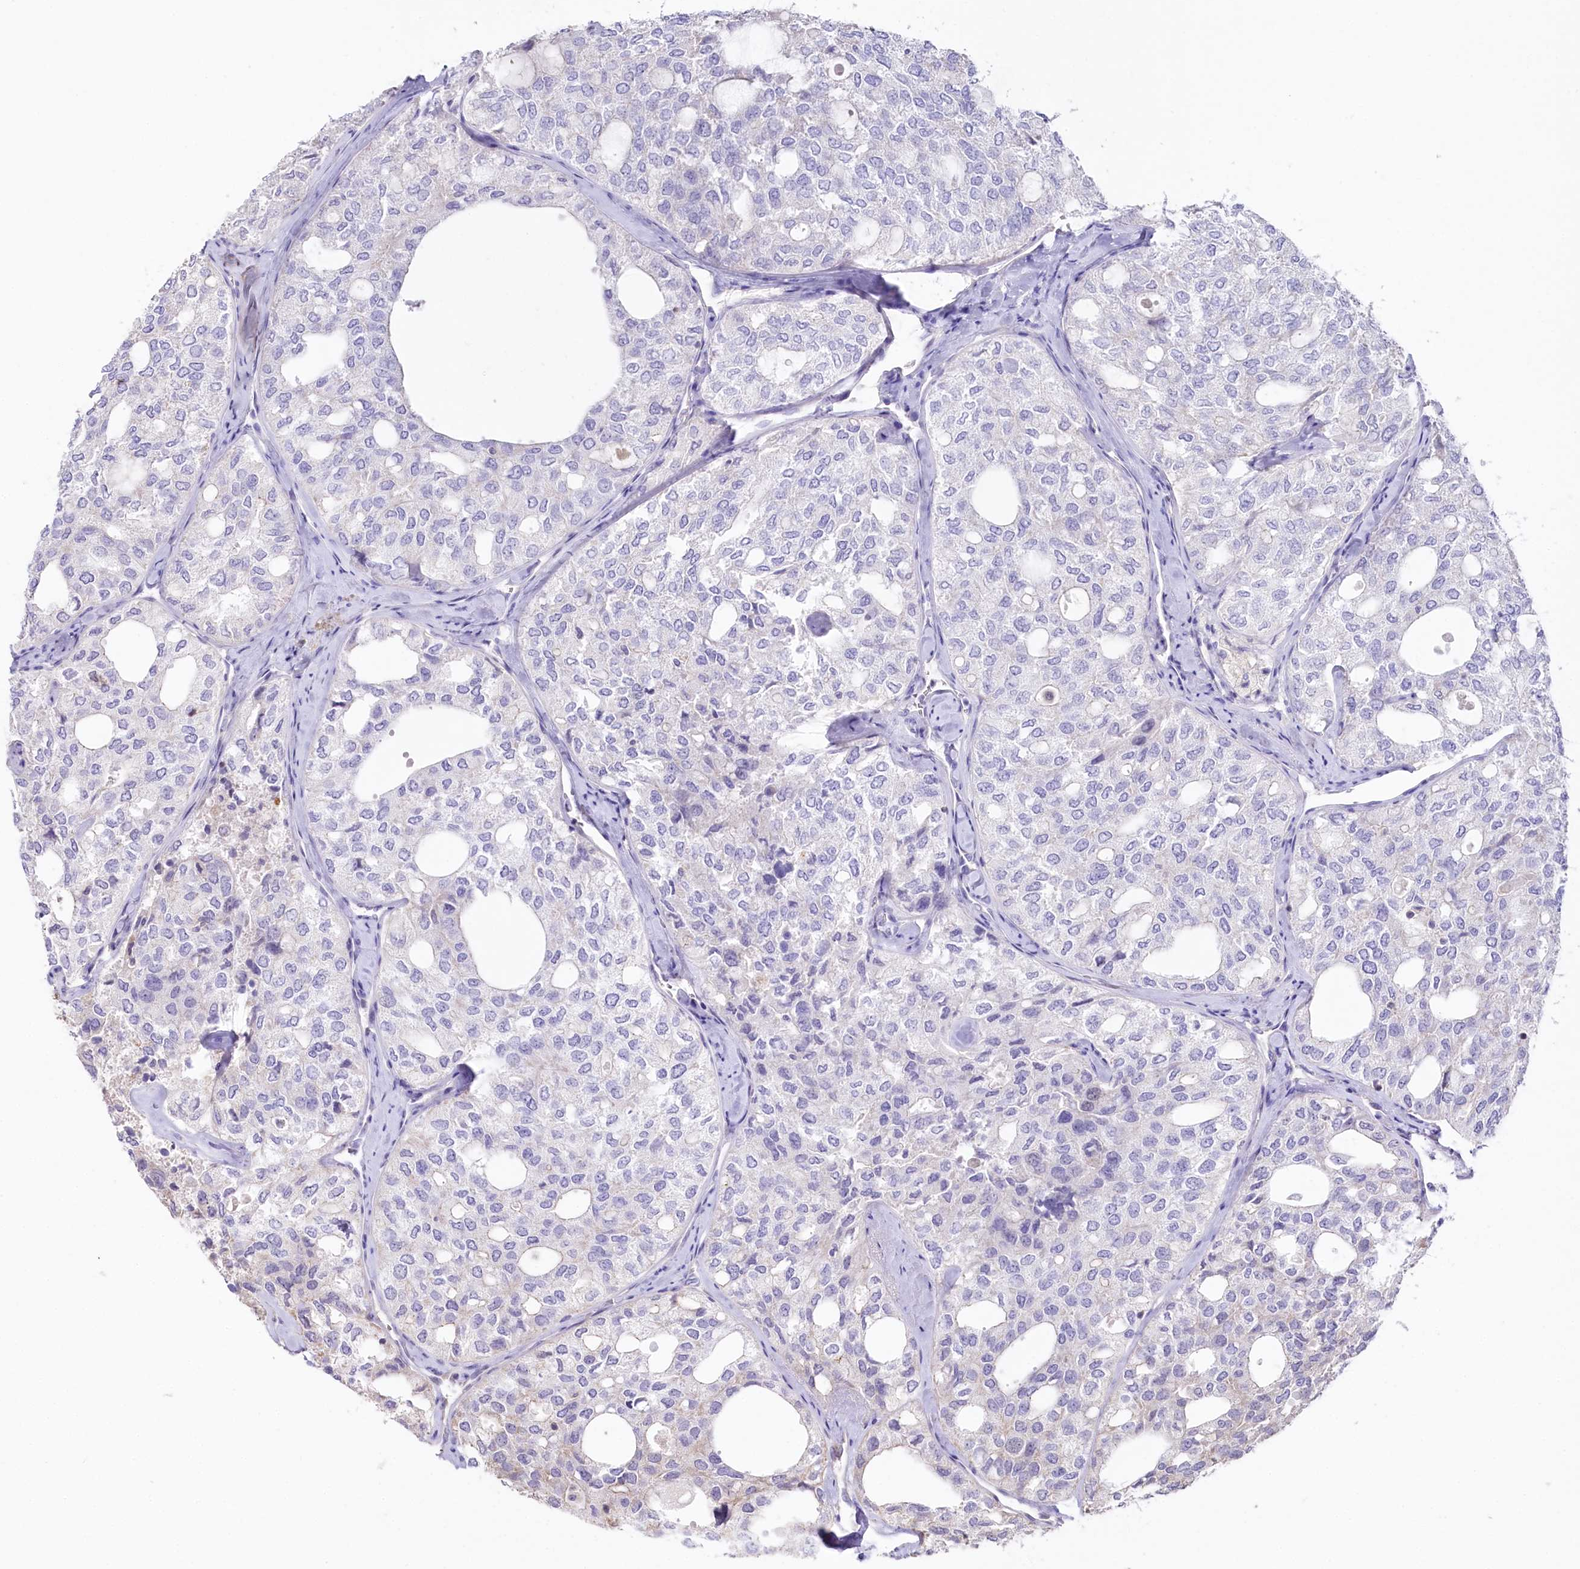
{"staining": {"intensity": "negative", "quantity": "none", "location": "none"}, "tissue": "thyroid cancer", "cell_type": "Tumor cells", "image_type": "cancer", "snomed": [{"axis": "morphology", "description": "Follicular adenoma carcinoma, NOS"}, {"axis": "topography", "description": "Thyroid gland"}], "caption": "Micrograph shows no protein positivity in tumor cells of thyroid cancer (follicular adenoma carcinoma) tissue.", "gene": "SLC6A11", "patient": {"sex": "male", "age": 75}}